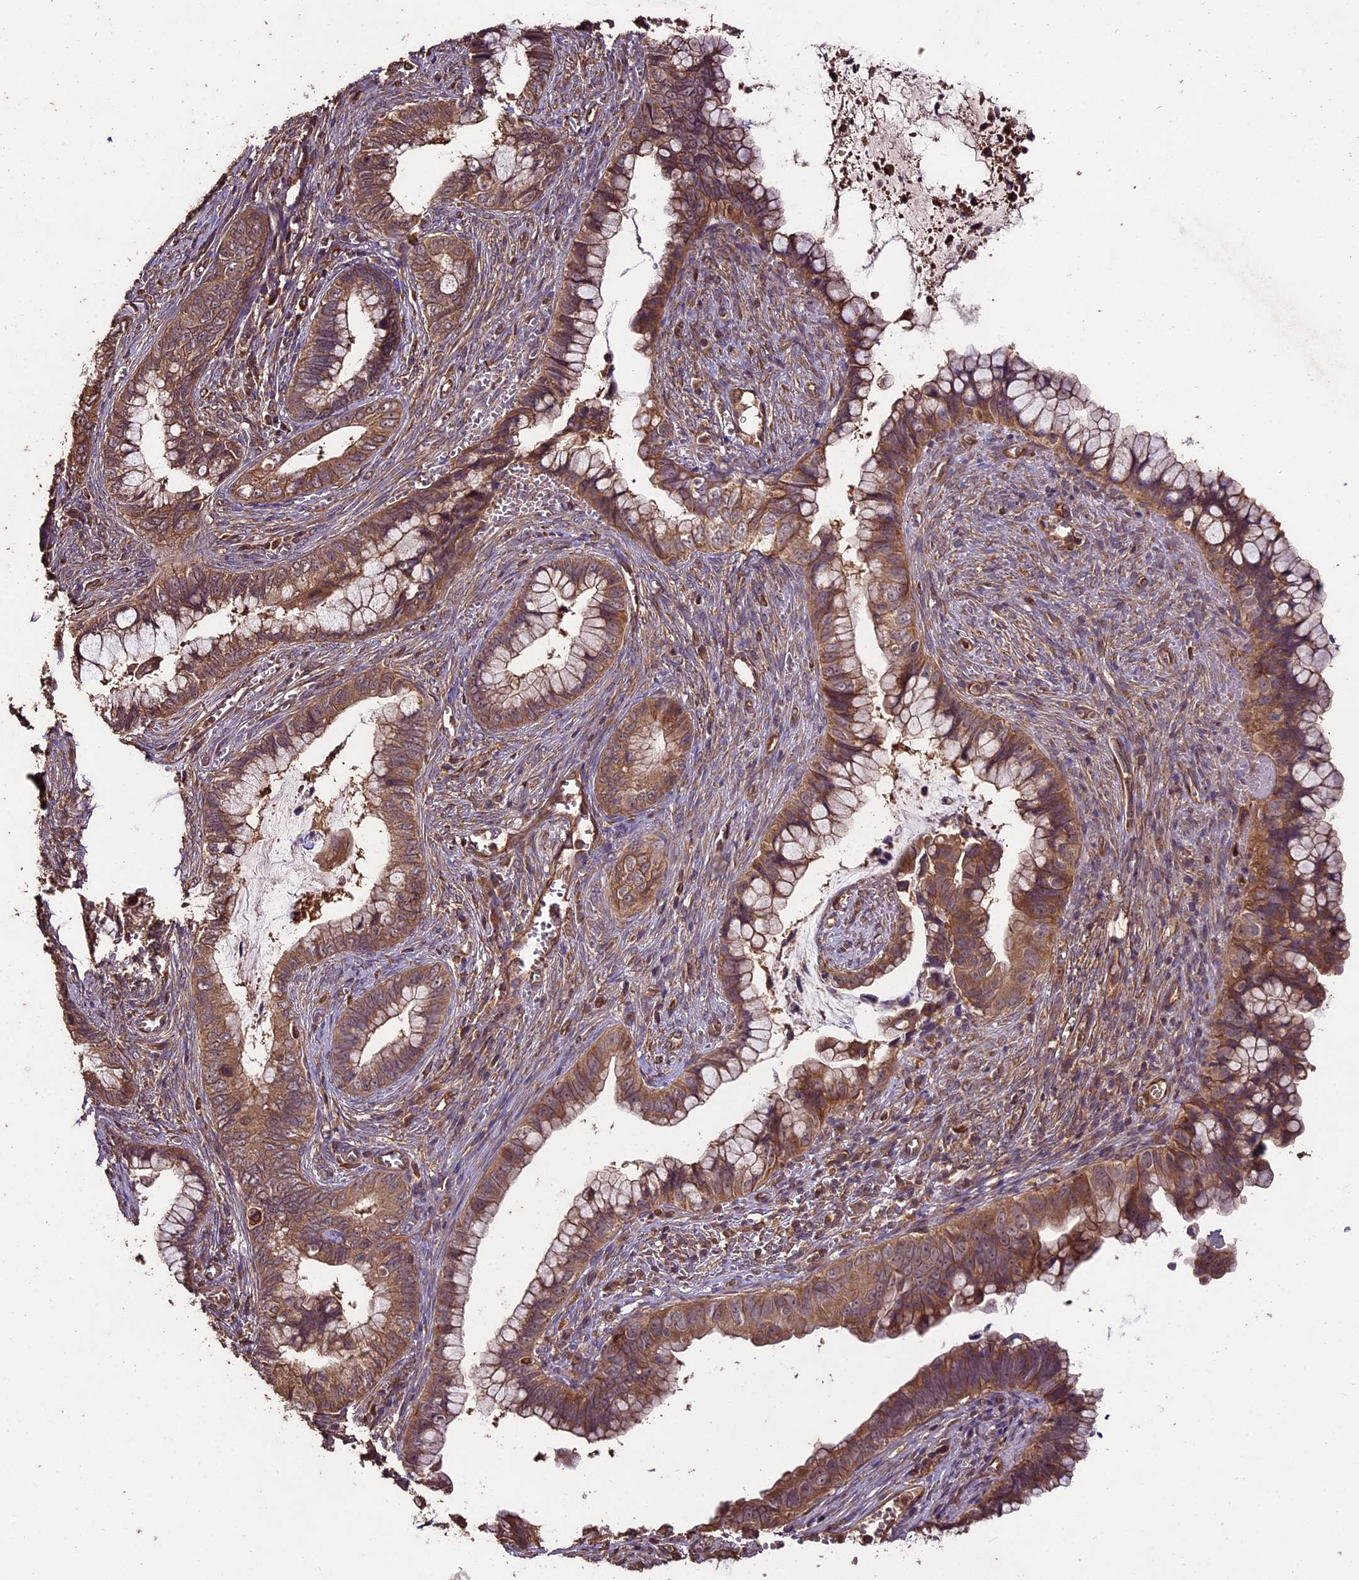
{"staining": {"intensity": "moderate", "quantity": ">75%", "location": "cytoplasmic/membranous"}, "tissue": "cervical cancer", "cell_type": "Tumor cells", "image_type": "cancer", "snomed": [{"axis": "morphology", "description": "Adenocarcinoma, NOS"}, {"axis": "topography", "description": "Cervix"}], "caption": "DAB (3,3'-diaminobenzidine) immunohistochemical staining of human cervical adenocarcinoma displays moderate cytoplasmic/membranous protein positivity in approximately >75% of tumor cells. The staining was performed using DAB (3,3'-diaminobenzidine), with brown indicating positive protein expression. Nuclei are stained blue with hematoxylin.", "gene": "TTLL10", "patient": {"sex": "female", "age": 44}}